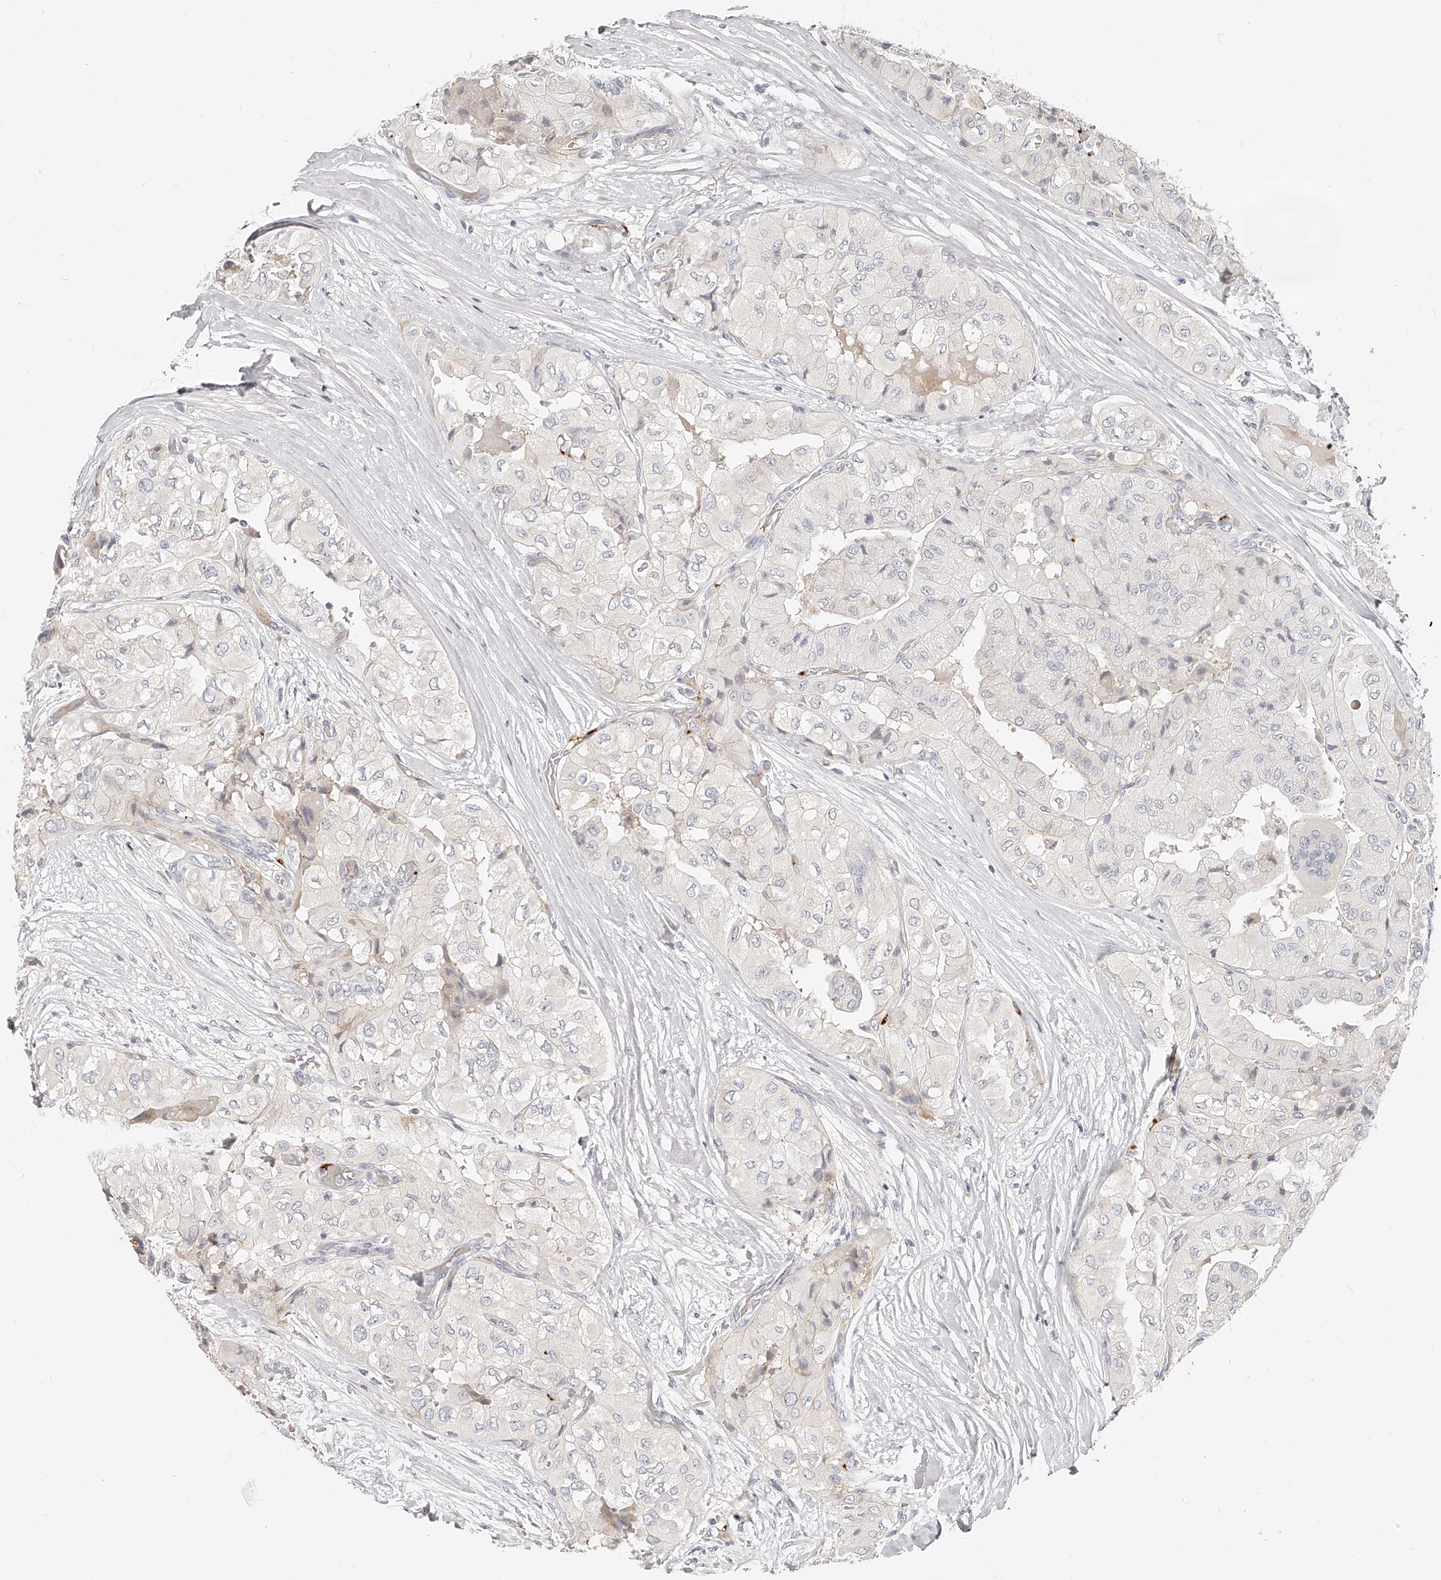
{"staining": {"intensity": "negative", "quantity": "none", "location": "none"}, "tissue": "thyroid cancer", "cell_type": "Tumor cells", "image_type": "cancer", "snomed": [{"axis": "morphology", "description": "Papillary adenocarcinoma, NOS"}, {"axis": "topography", "description": "Thyroid gland"}], "caption": "Immunohistochemistry (IHC) histopathology image of neoplastic tissue: human thyroid cancer (papillary adenocarcinoma) stained with DAB shows no significant protein expression in tumor cells. (Immunohistochemistry, brightfield microscopy, high magnification).", "gene": "ITGB3", "patient": {"sex": "female", "age": 59}}